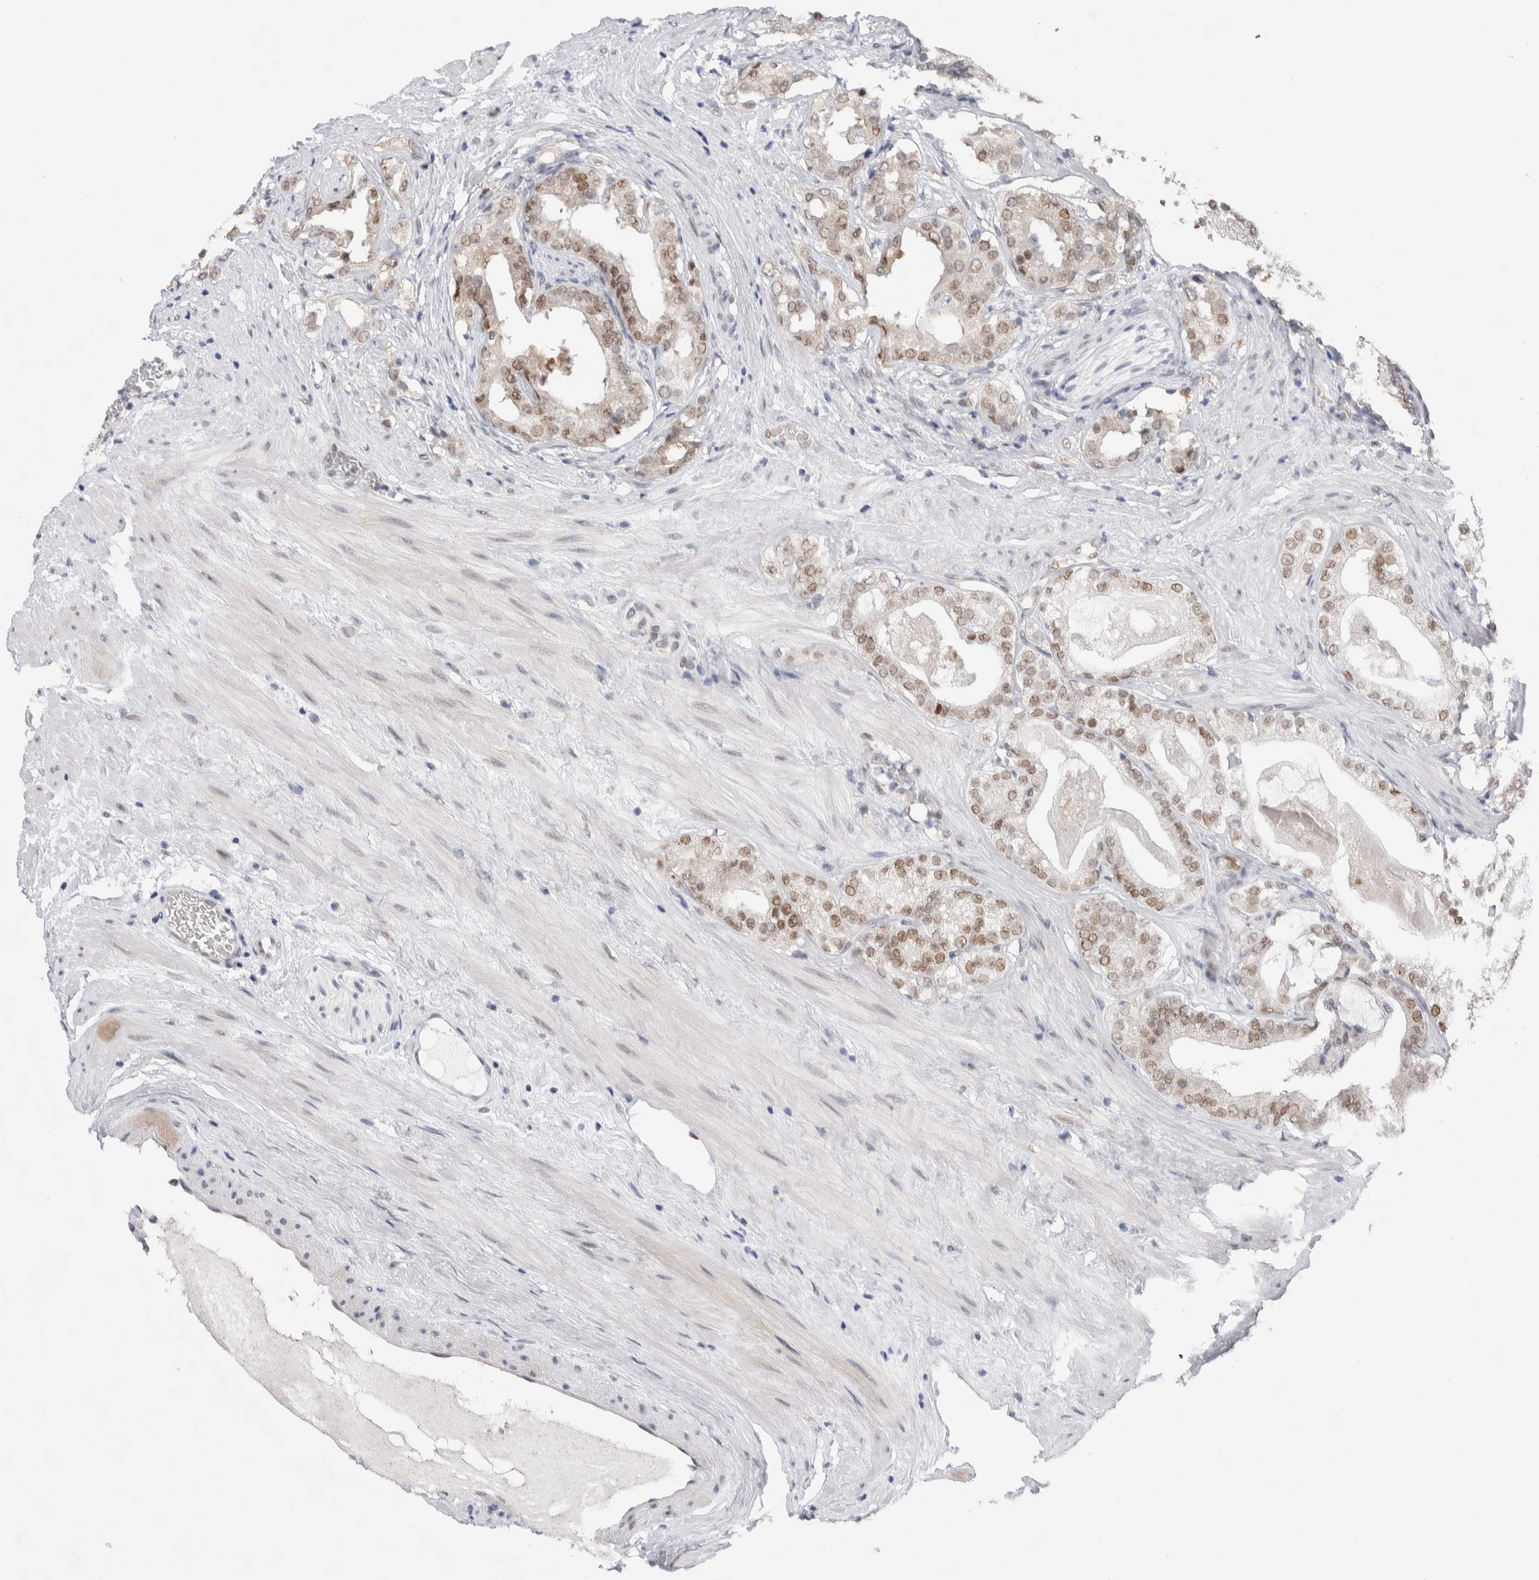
{"staining": {"intensity": "moderate", "quantity": ">75%", "location": "nuclear"}, "tissue": "prostate cancer", "cell_type": "Tumor cells", "image_type": "cancer", "snomed": [{"axis": "morphology", "description": "Adenocarcinoma, Low grade"}, {"axis": "topography", "description": "Prostate"}], "caption": "The image displays staining of low-grade adenocarcinoma (prostate), revealing moderate nuclear protein expression (brown color) within tumor cells.", "gene": "PRMT1", "patient": {"sex": "male", "age": 59}}